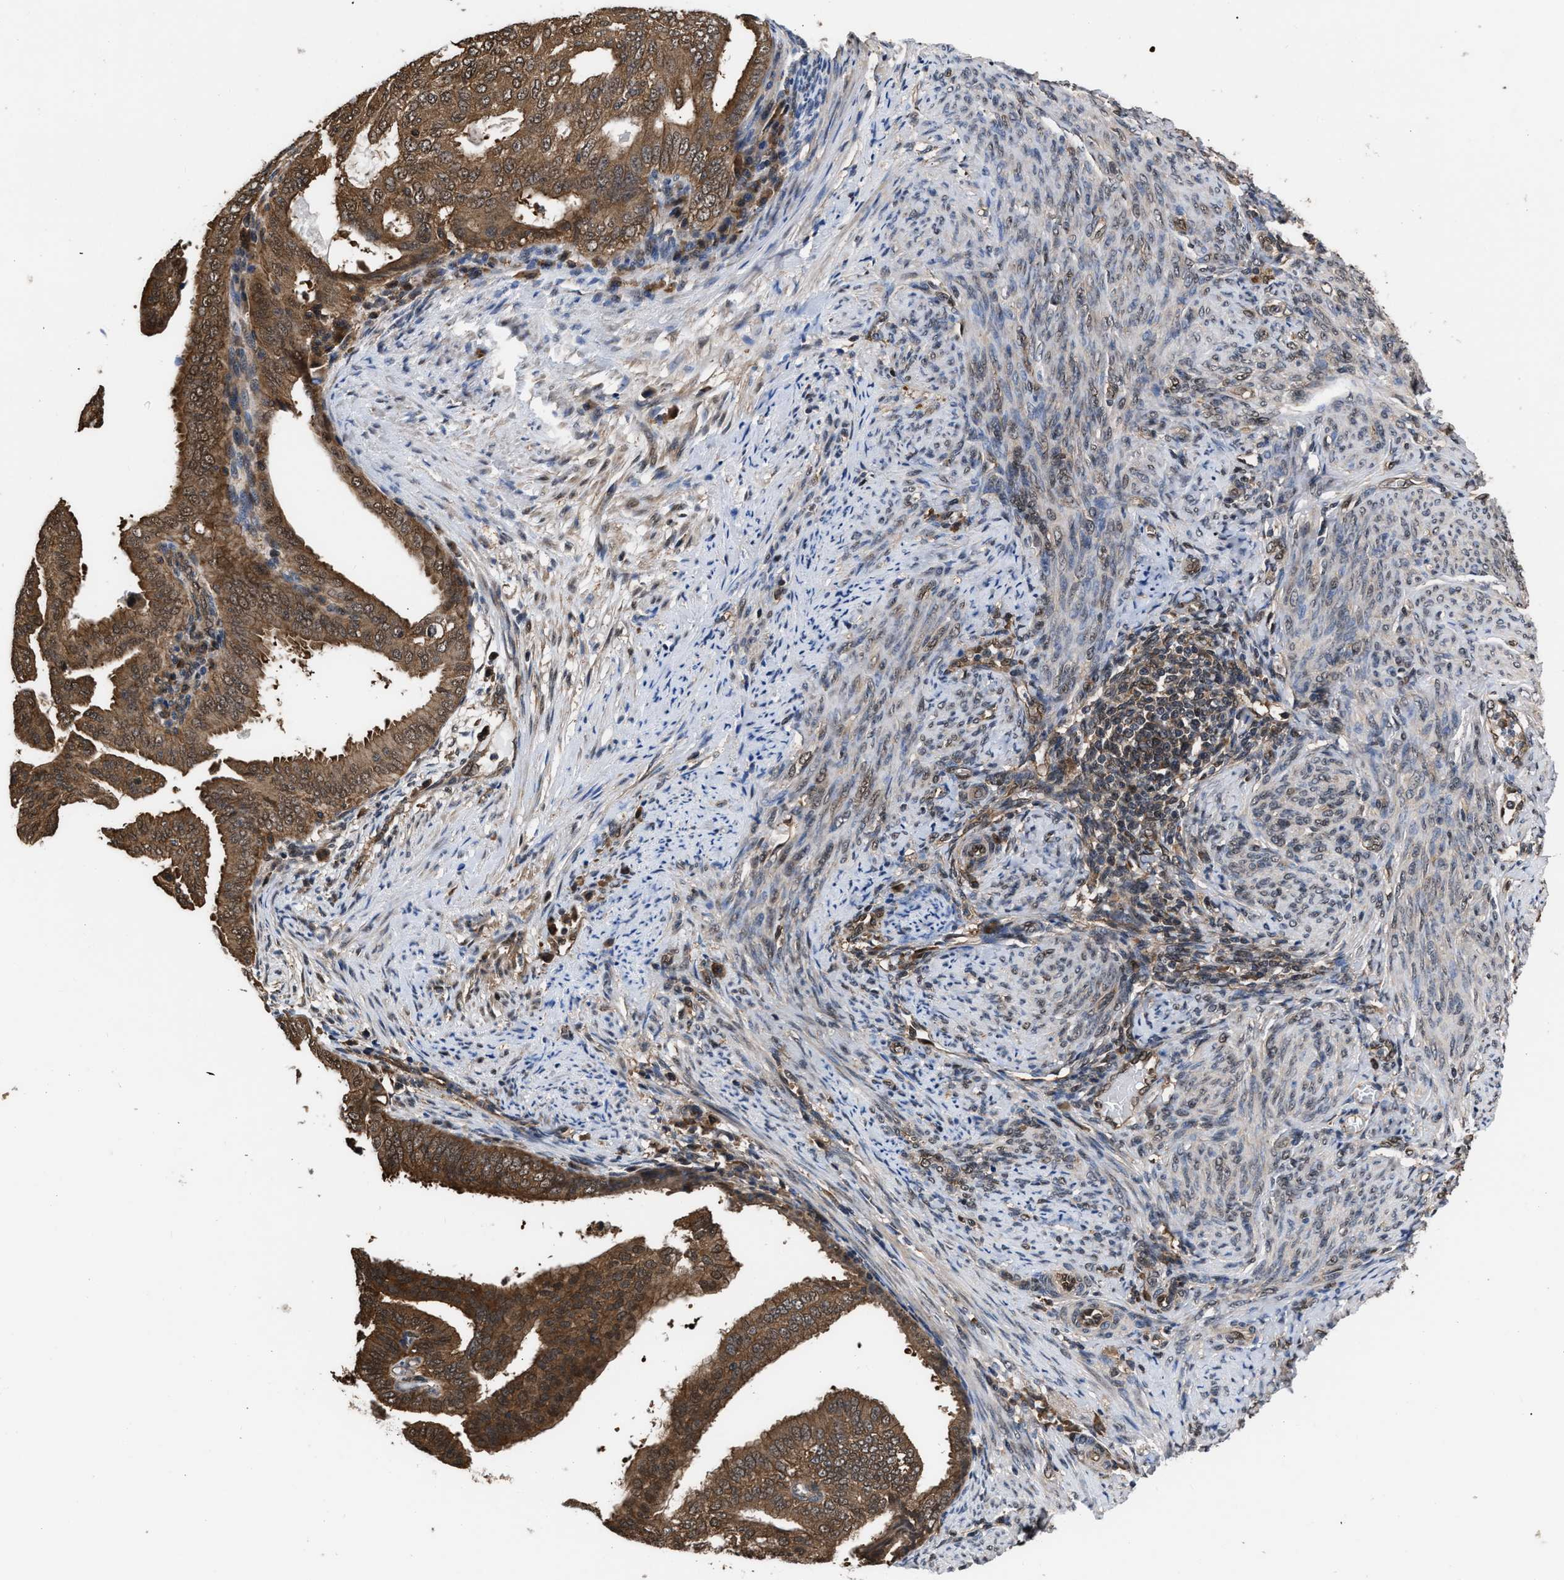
{"staining": {"intensity": "moderate", "quantity": ">75%", "location": "cytoplasmic/membranous,nuclear"}, "tissue": "endometrial cancer", "cell_type": "Tumor cells", "image_type": "cancer", "snomed": [{"axis": "morphology", "description": "Adenocarcinoma, NOS"}, {"axis": "topography", "description": "Endometrium"}], "caption": "Human endometrial cancer (adenocarcinoma) stained with a protein marker displays moderate staining in tumor cells.", "gene": "SCAI", "patient": {"sex": "female", "age": 58}}